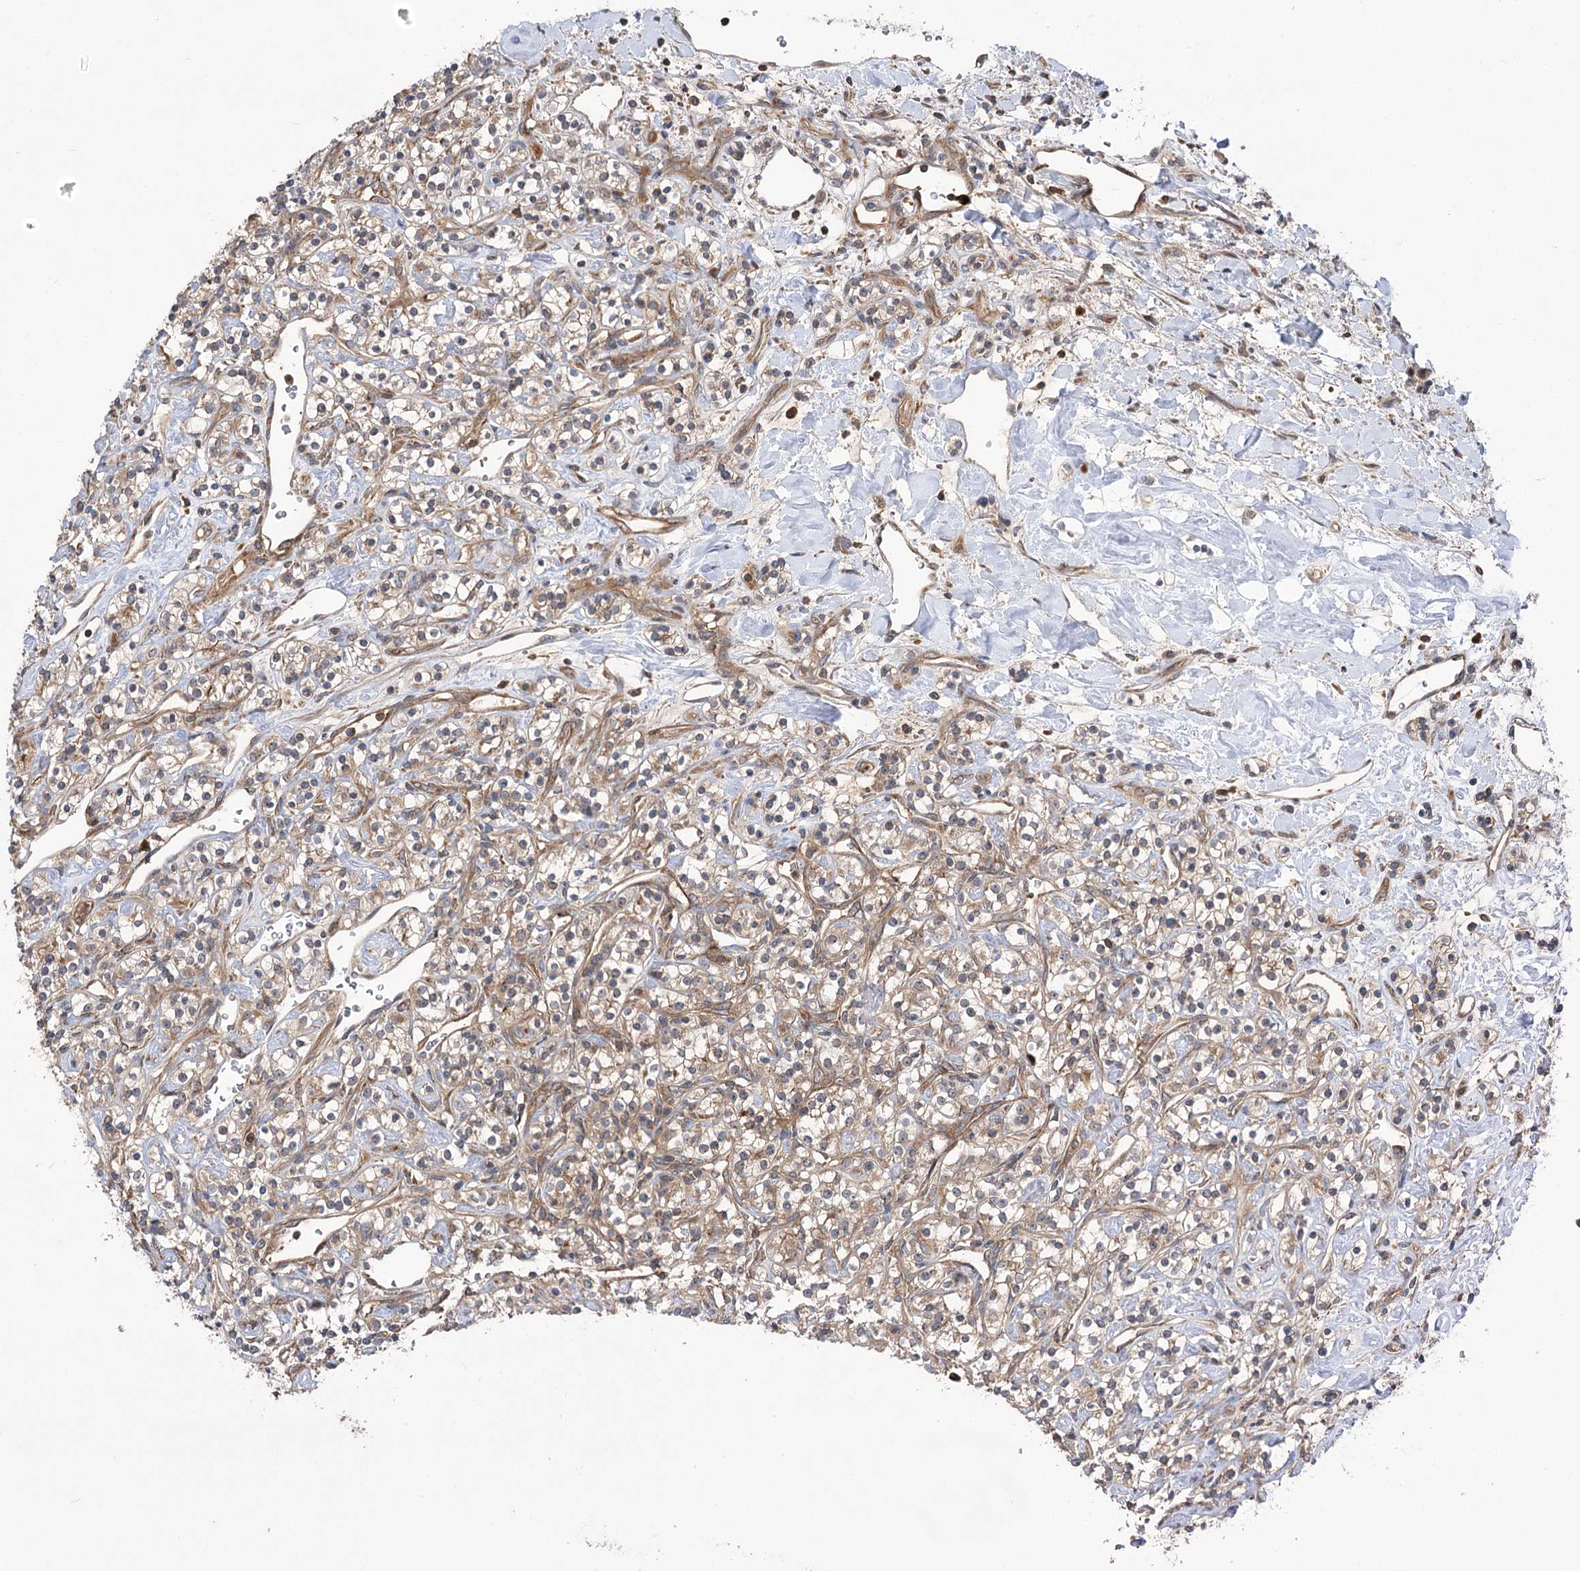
{"staining": {"intensity": "negative", "quantity": "none", "location": "none"}, "tissue": "renal cancer", "cell_type": "Tumor cells", "image_type": "cancer", "snomed": [{"axis": "morphology", "description": "Adenocarcinoma, NOS"}, {"axis": "topography", "description": "Kidney"}], "caption": "Image shows no significant protein expression in tumor cells of renal cancer (adenocarcinoma). Brightfield microscopy of immunohistochemistry (IHC) stained with DAB (3,3'-diaminobenzidine) (brown) and hematoxylin (blue), captured at high magnification.", "gene": "VPS37B", "patient": {"sex": "male", "age": 77}}